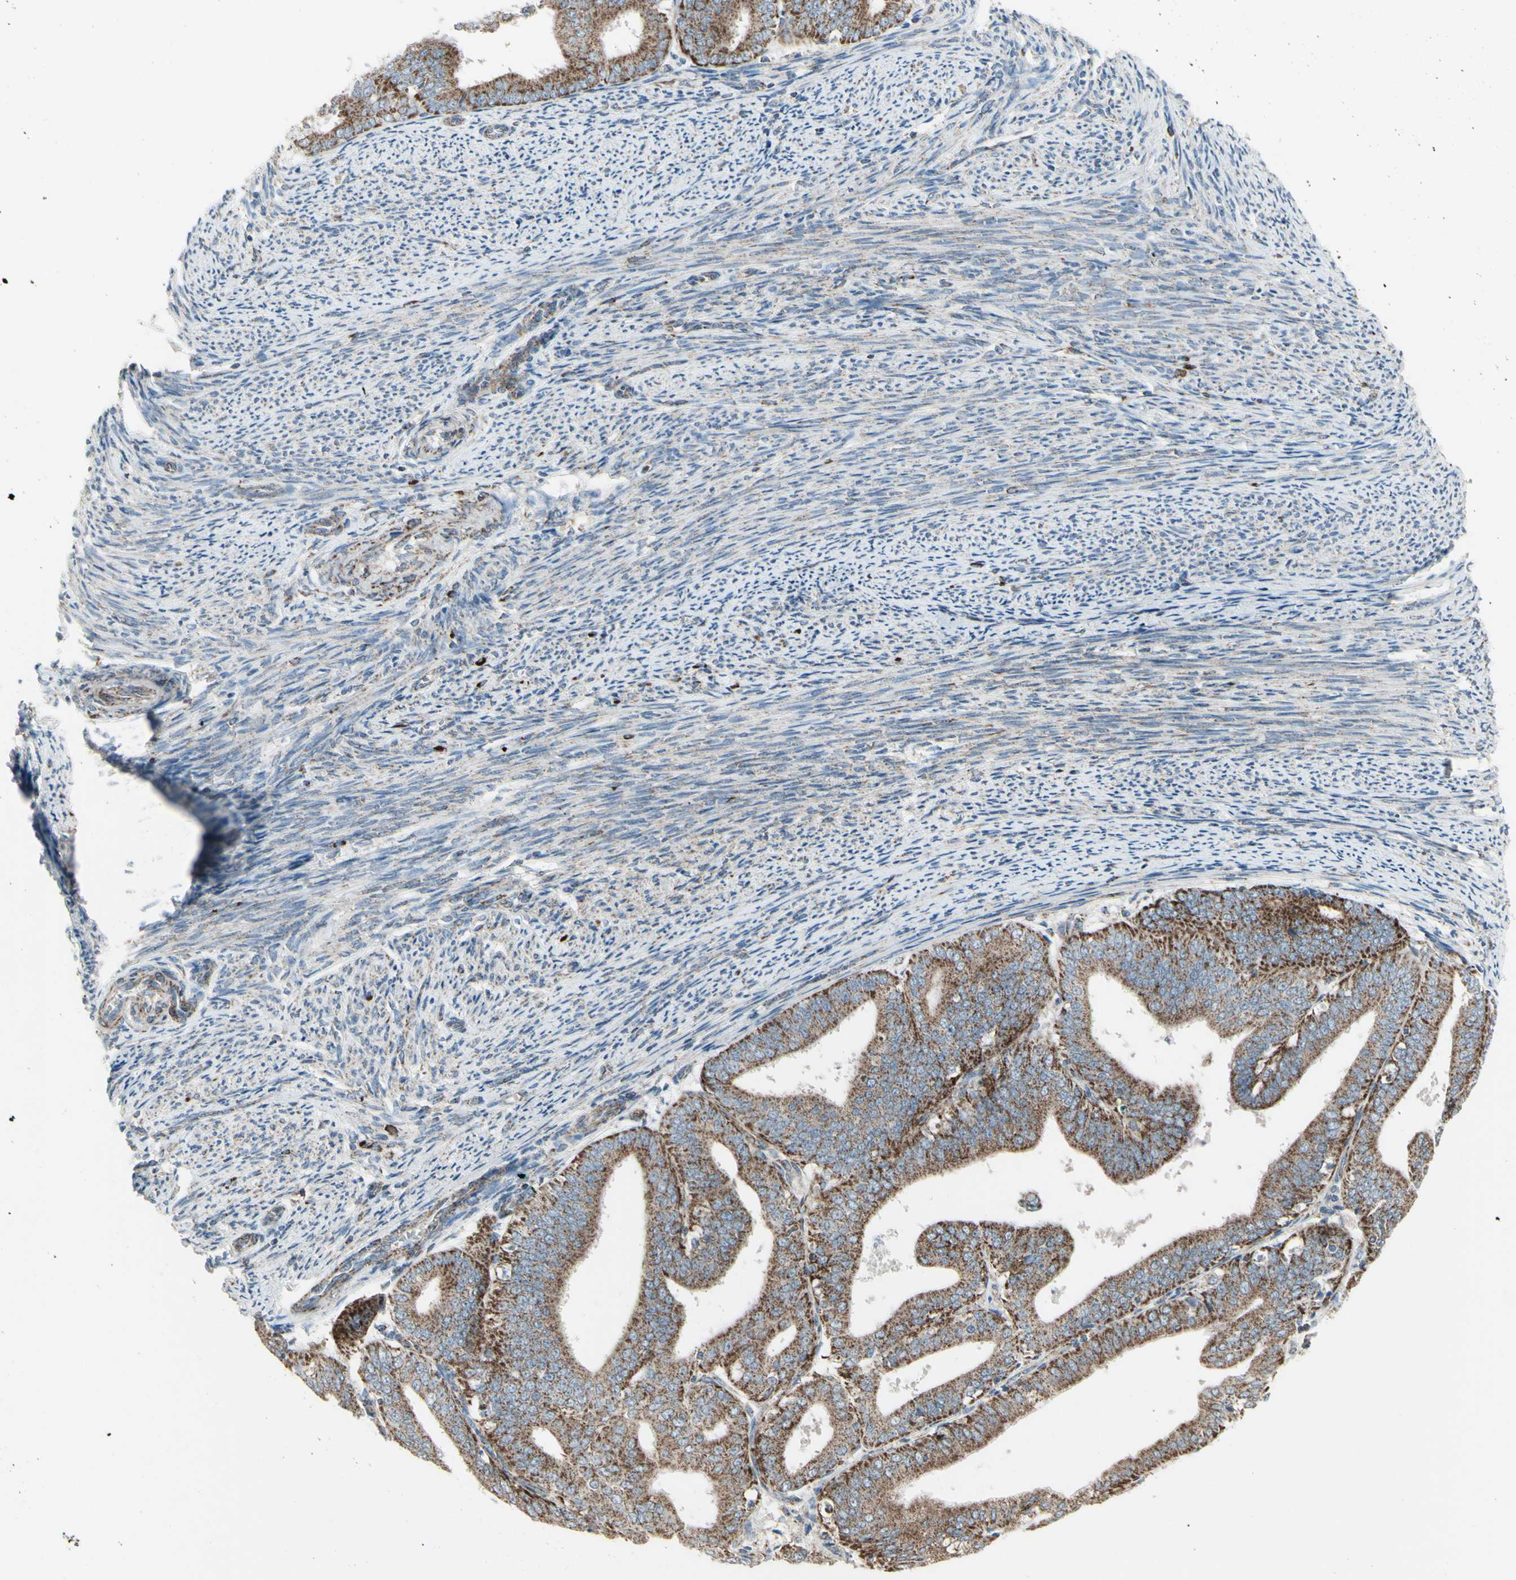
{"staining": {"intensity": "moderate", "quantity": "25%-75%", "location": "cytoplasmic/membranous"}, "tissue": "endometrial cancer", "cell_type": "Tumor cells", "image_type": "cancer", "snomed": [{"axis": "morphology", "description": "Adenocarcinoma, NOS"}, {"axis": "topography", "description": "Endometrium"}], "caption": "This histopathology image shows immunohistochemistry staining of human adenocarcinoma (endometrial), with medium moderate cytoplasmic/membranous positivity in about 25%-75% of tumor cells.", "gene": "FAM171B", "patient": {"sex": "female", "age": 63}}